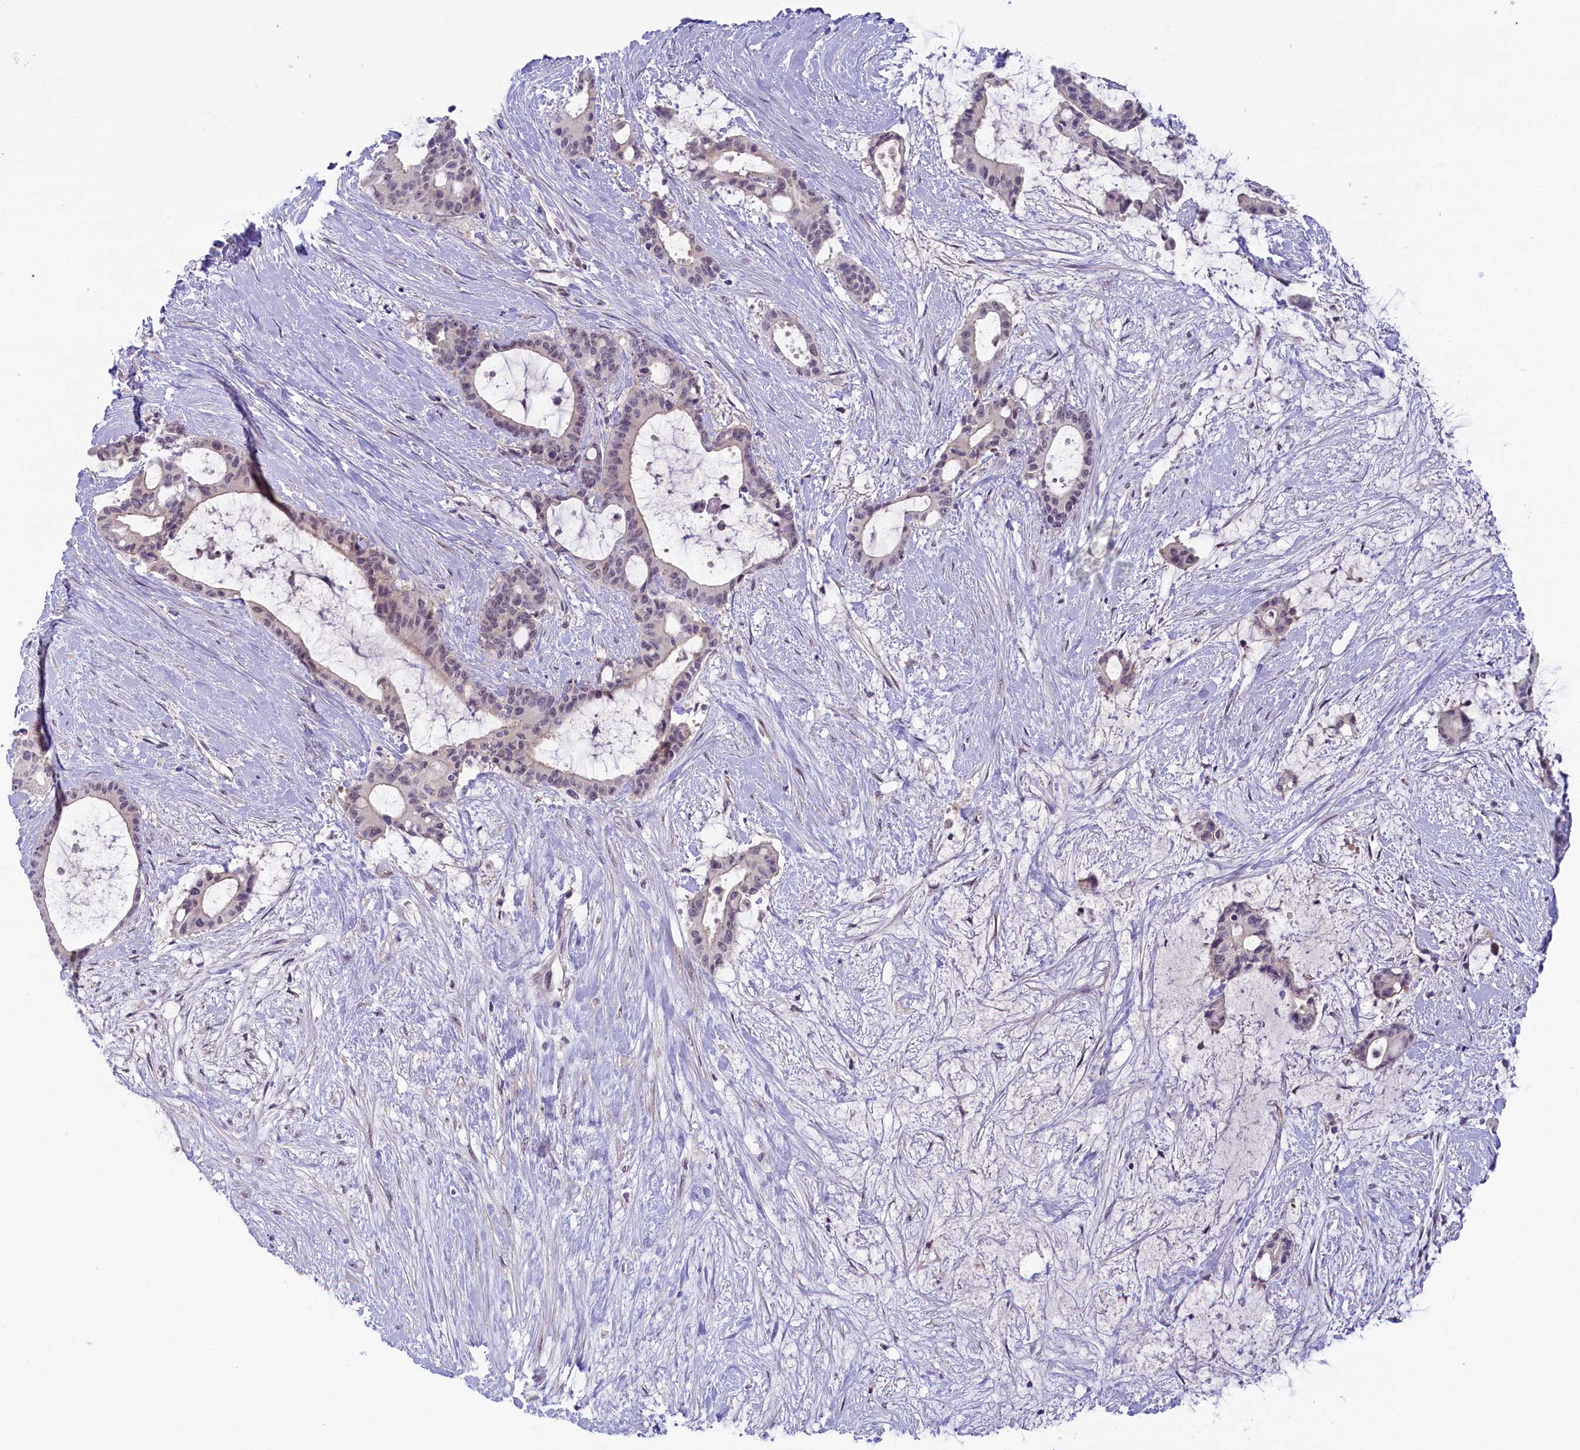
{"staining": {"intensity": "weak", "quantity": "<25%", "location": "nuclear"}, "tissue": "liver cancer", "cell_type": "Tumor cells", "image_type": "cancer", "snomed": [{"axis": "morphology", "description": "Normal tissue, NOS"}, {"axis": "morphology", "description": "Cholangiocarcinoma"}, {"axis": "topography", "description": "Liver"}, {"axis": "topography", "description": "Peripheral nerve tissue"}], "caption": "IHC image of human cholangiocarcinoma (liver) stained for a protein (brown), which displays no positivity in tumor cells.", "gene": "CRAMP1", "patient": {"sex": "female", "age": 73}}